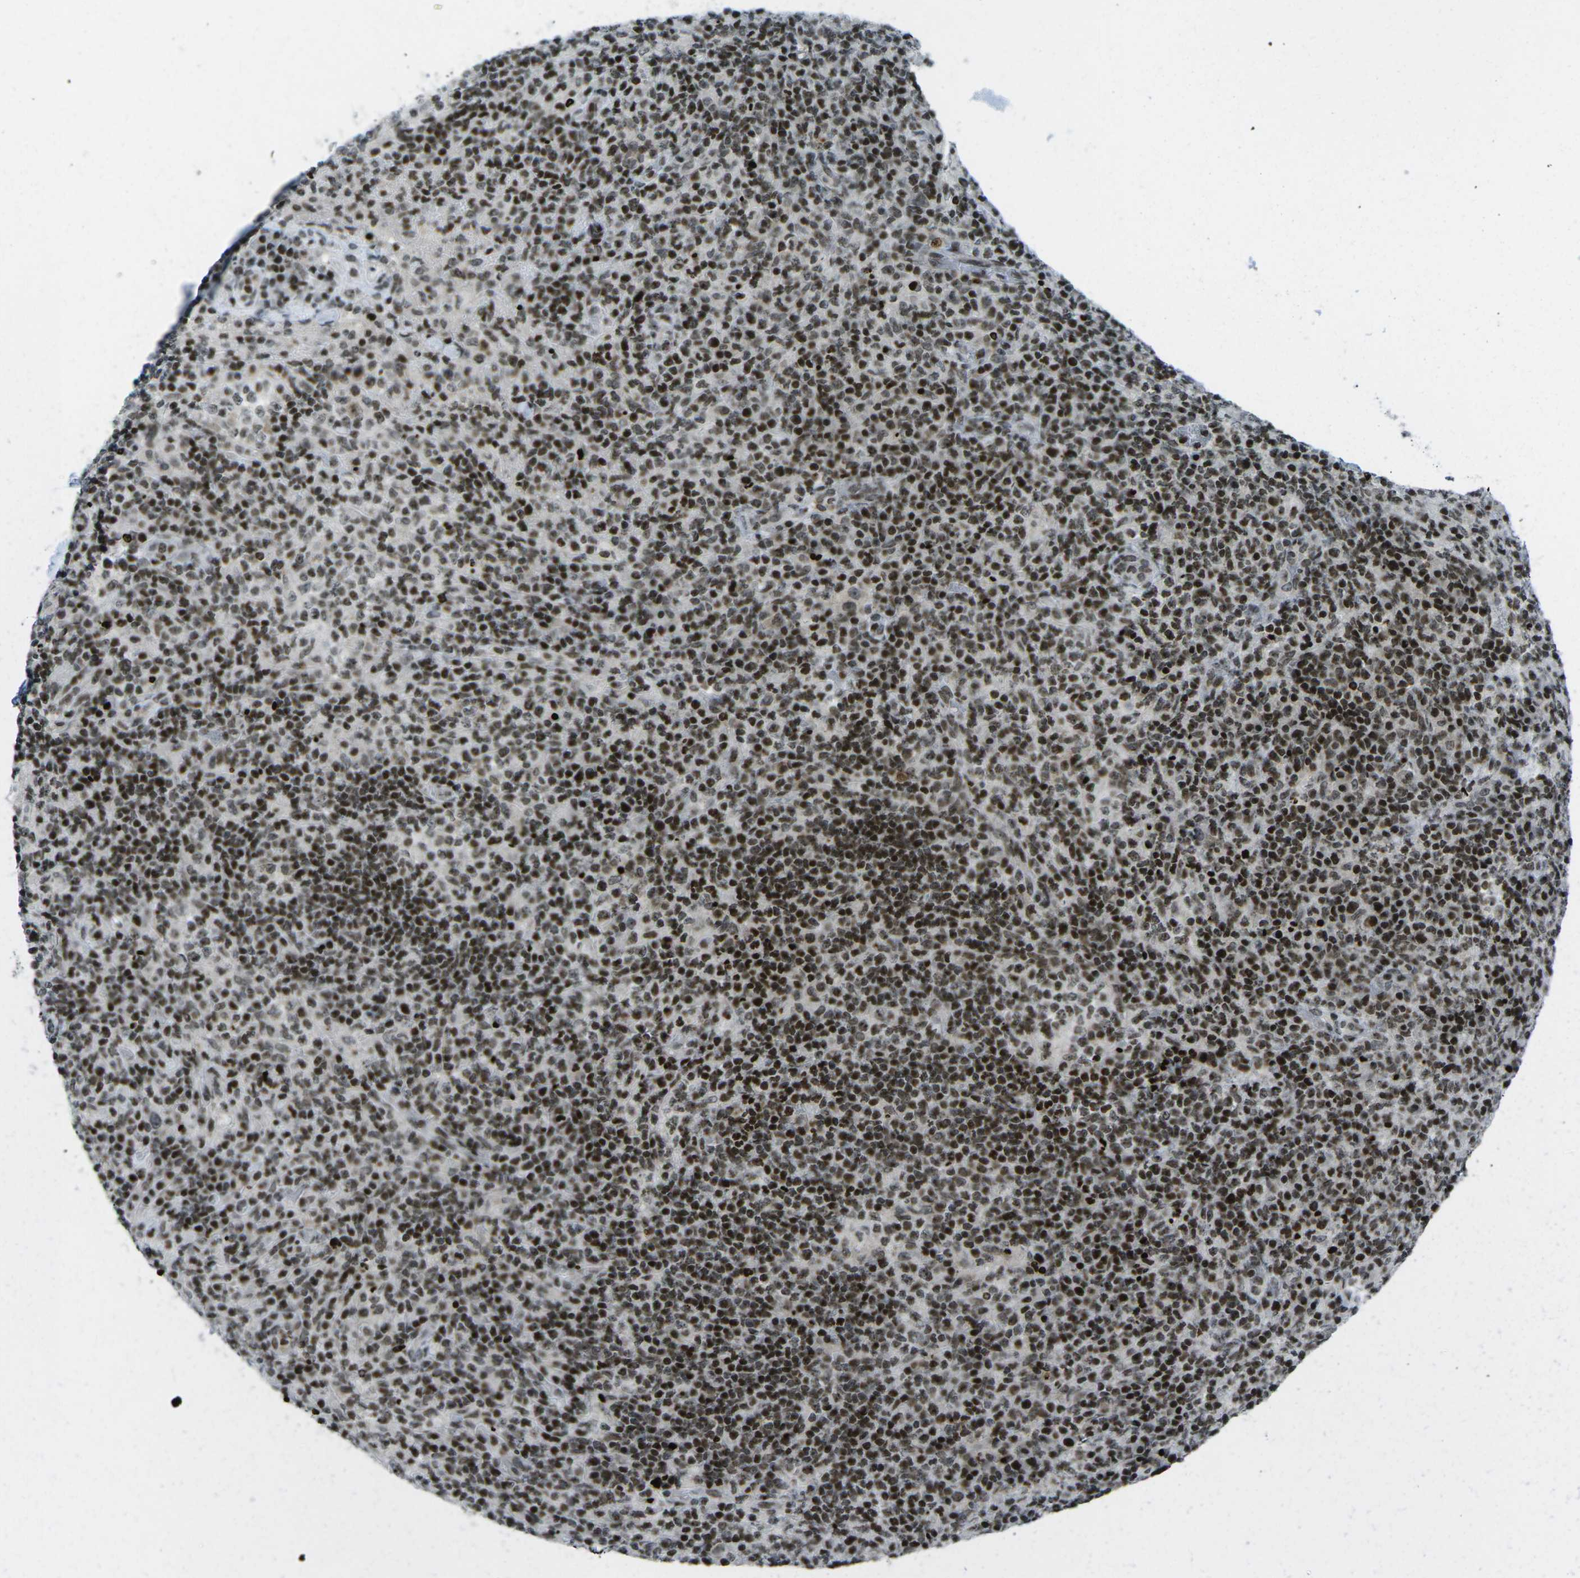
{"staining": {"intensity": "moderate", "quantity": ">75%", "location": "nuclear"}, "tissue": "lymphoma", "cell_type": "Tumor cells", "image_type": "cancer", "snomed": [{"axis": "morphology", "description": "Malignant lymphoma, non-Hodgkin's type, High grade"}, {"axis": "topography", "description": "Lymph node"}], "caption": "Moderate nuclear positivity is appreciated in about >75% of tumor cells in malignant lymphoma, non-Hodgkin's type (high-grade).", "gene": "EME1", "patient": {"sex": "female", "age": 76}}